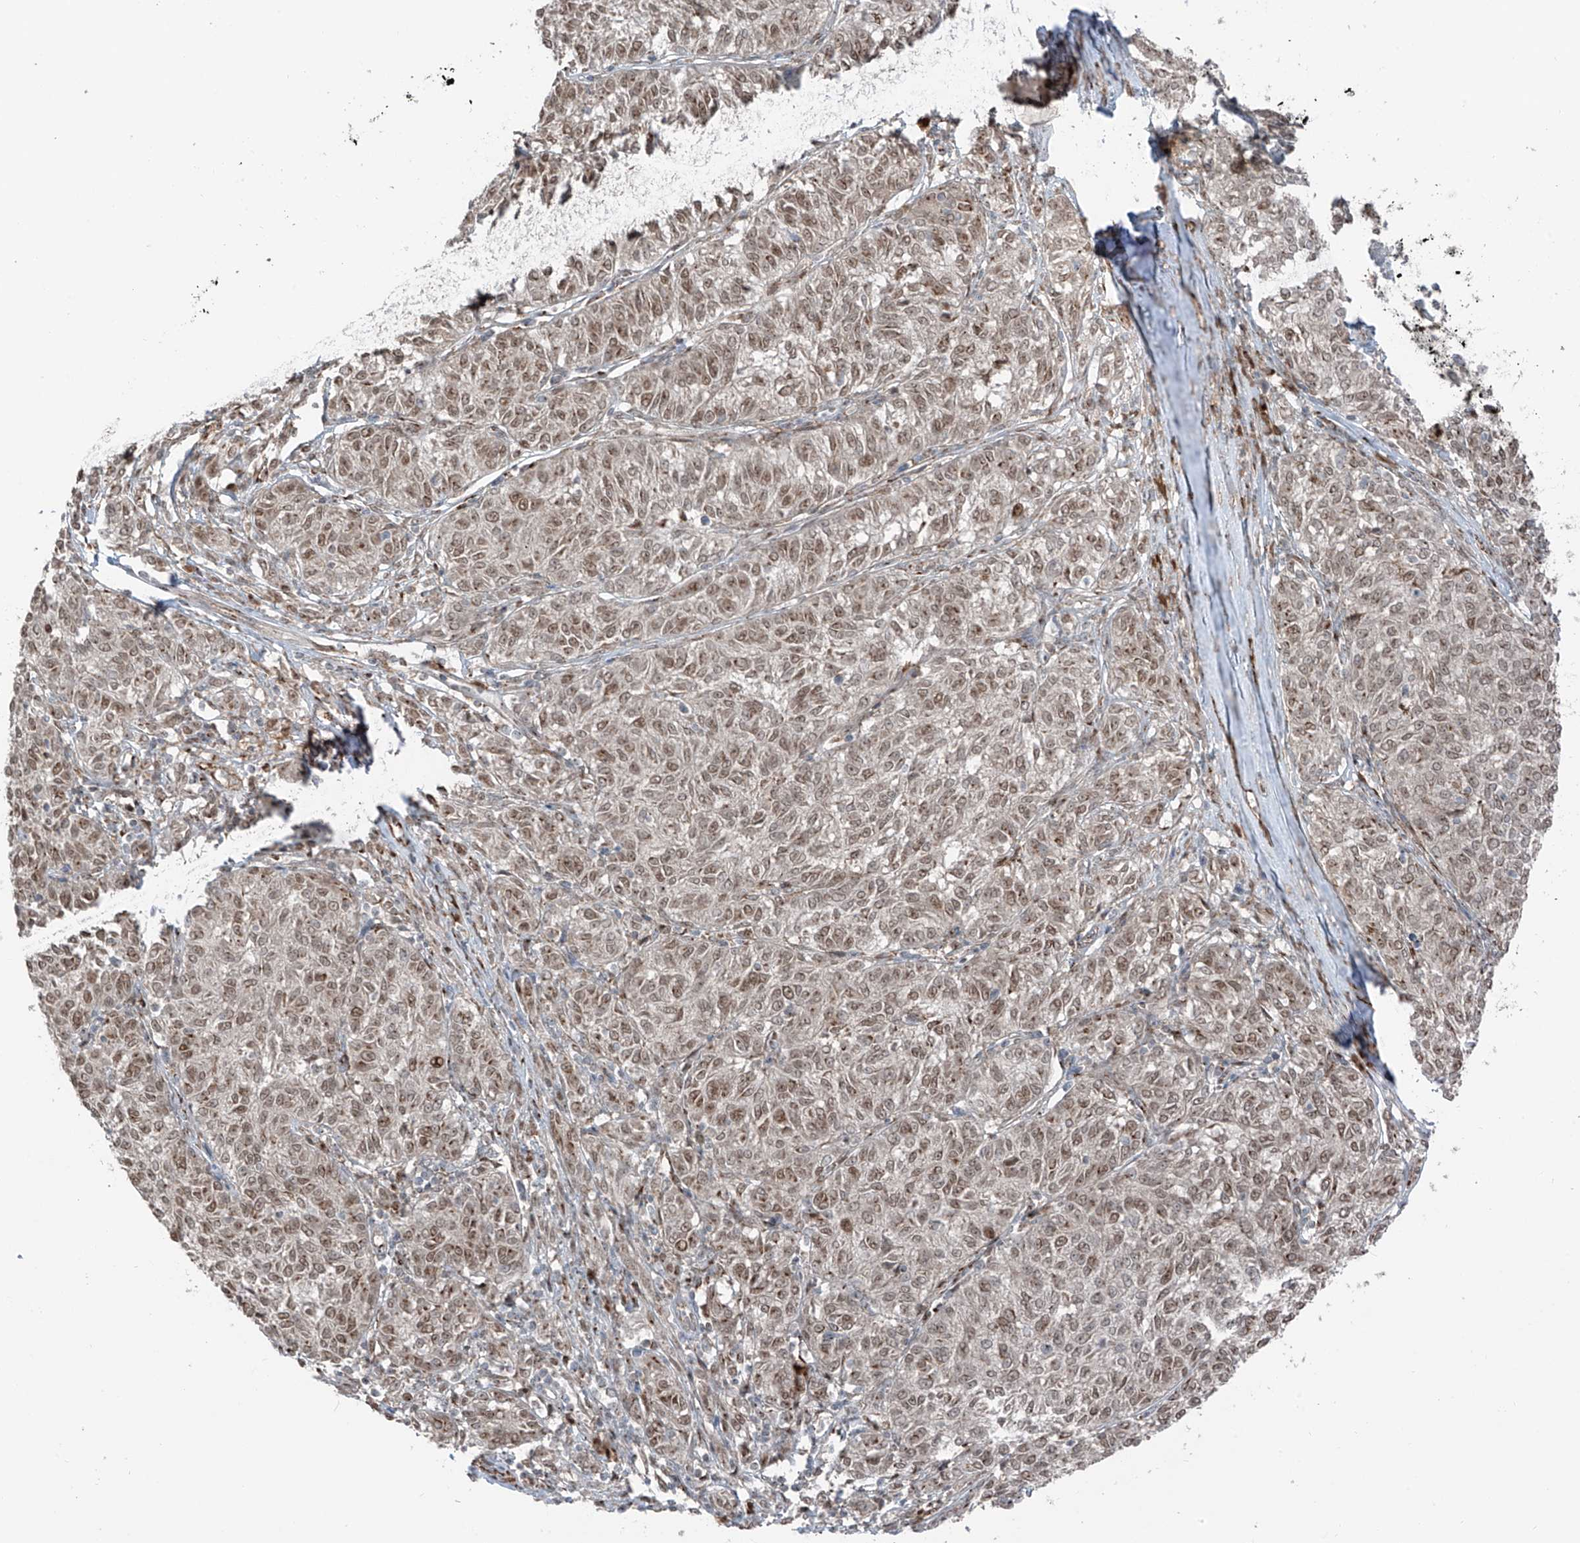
{"staining": {"intensity": "moderate", "quantity": ">75%", "location": "nuclear"}, "tissue": "melanoma", "cell_type": "Tumor cells", "image_type": "cancer", "snomed": [{"axis": "morphology", "description": "Malignant melanoma, NOS"}, {"axis": "topography", "description": "Skin"}], "caption": "Malignant melanoma stained with a brown dye exhibits moderate nuclear positive staining in approximately >75% of tumor cells.", "gene": "ERLEC1", "patient": {"sex": "female", "age": 72}}